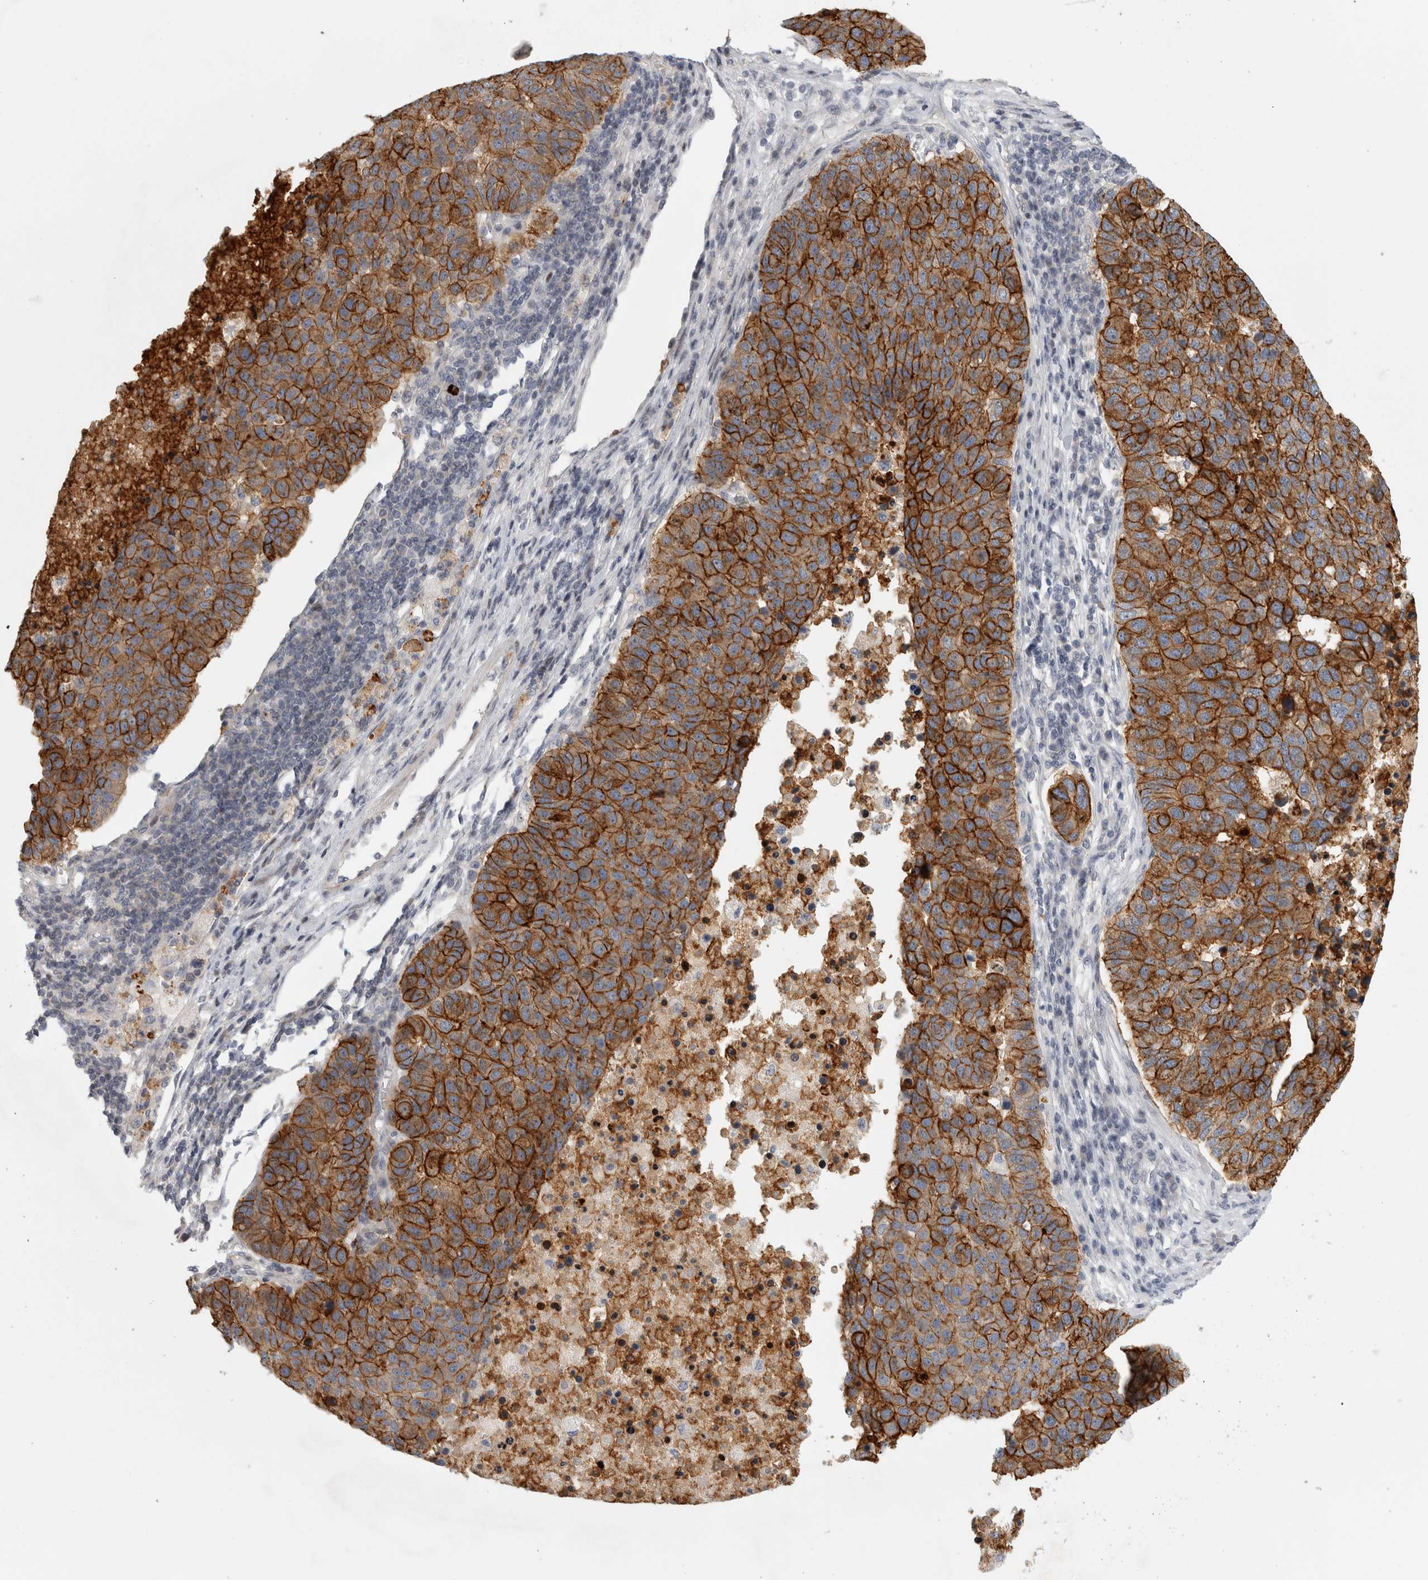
{"staining": {"intensity": "strong", "quantity": ">75%", "location": "cytoplasmic/membranous"}, "tissue": "pancreatic cancer", "cell_type": "Tumor cells", "image_type": "cancer", "snomed": [{"axis": "morphology", "description": "Adenocarcinoma, NOS"}, {"axis": "topography", "description": "Pancreas"}], "caption": "Tumor cells show high levels of strong cytoplasmic/membranous expression in about >75% of cells in pancreatic adenocarcinoma. The staining was performed using DAB, with brown indicating positive protein expression. Nuclei are stained blue with hematoxylin.", "gene": "UTP25", "patient": {"sex": "female", "age": 61}}